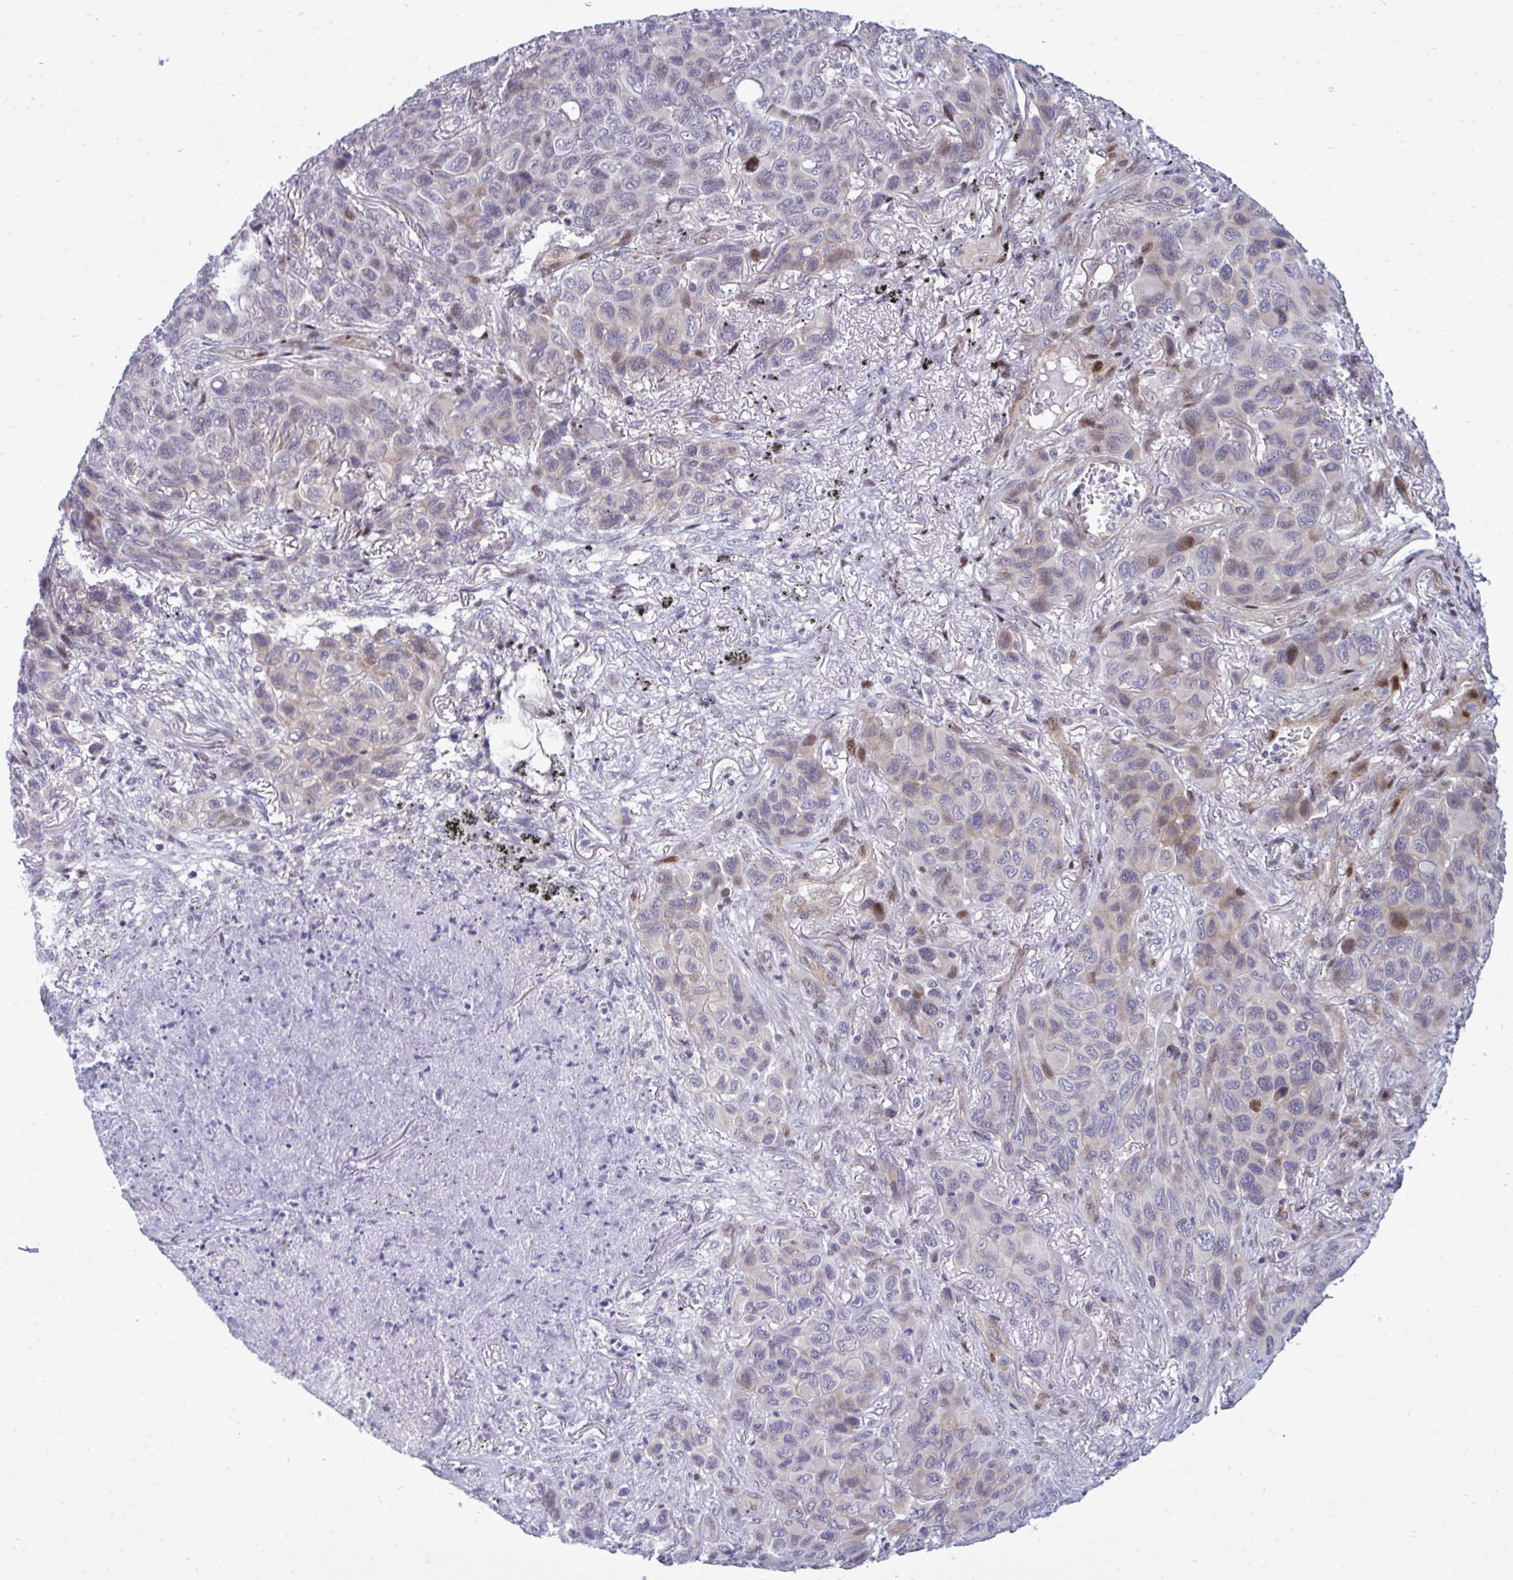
{"staining": {"intensity": "moderate", "quantity": "<25%", "location": "nuclear"}, "tissue": "melanoma", "cell_type": "Tumor cells", "image_type": "cancer", "snomed": [{"axis": "morphology", "description": "Malignant melanoma, Metastatic site"}, {"axis": "topography", "description": "Lung"}], "caption": "Protein staining of malignant melanoma (metastatic site) tissue exhibits moderate nuclear positivity in about <25% of tumor cells.", "gene": "TAB1", "patient": {"sex": "male", "age": 48}}